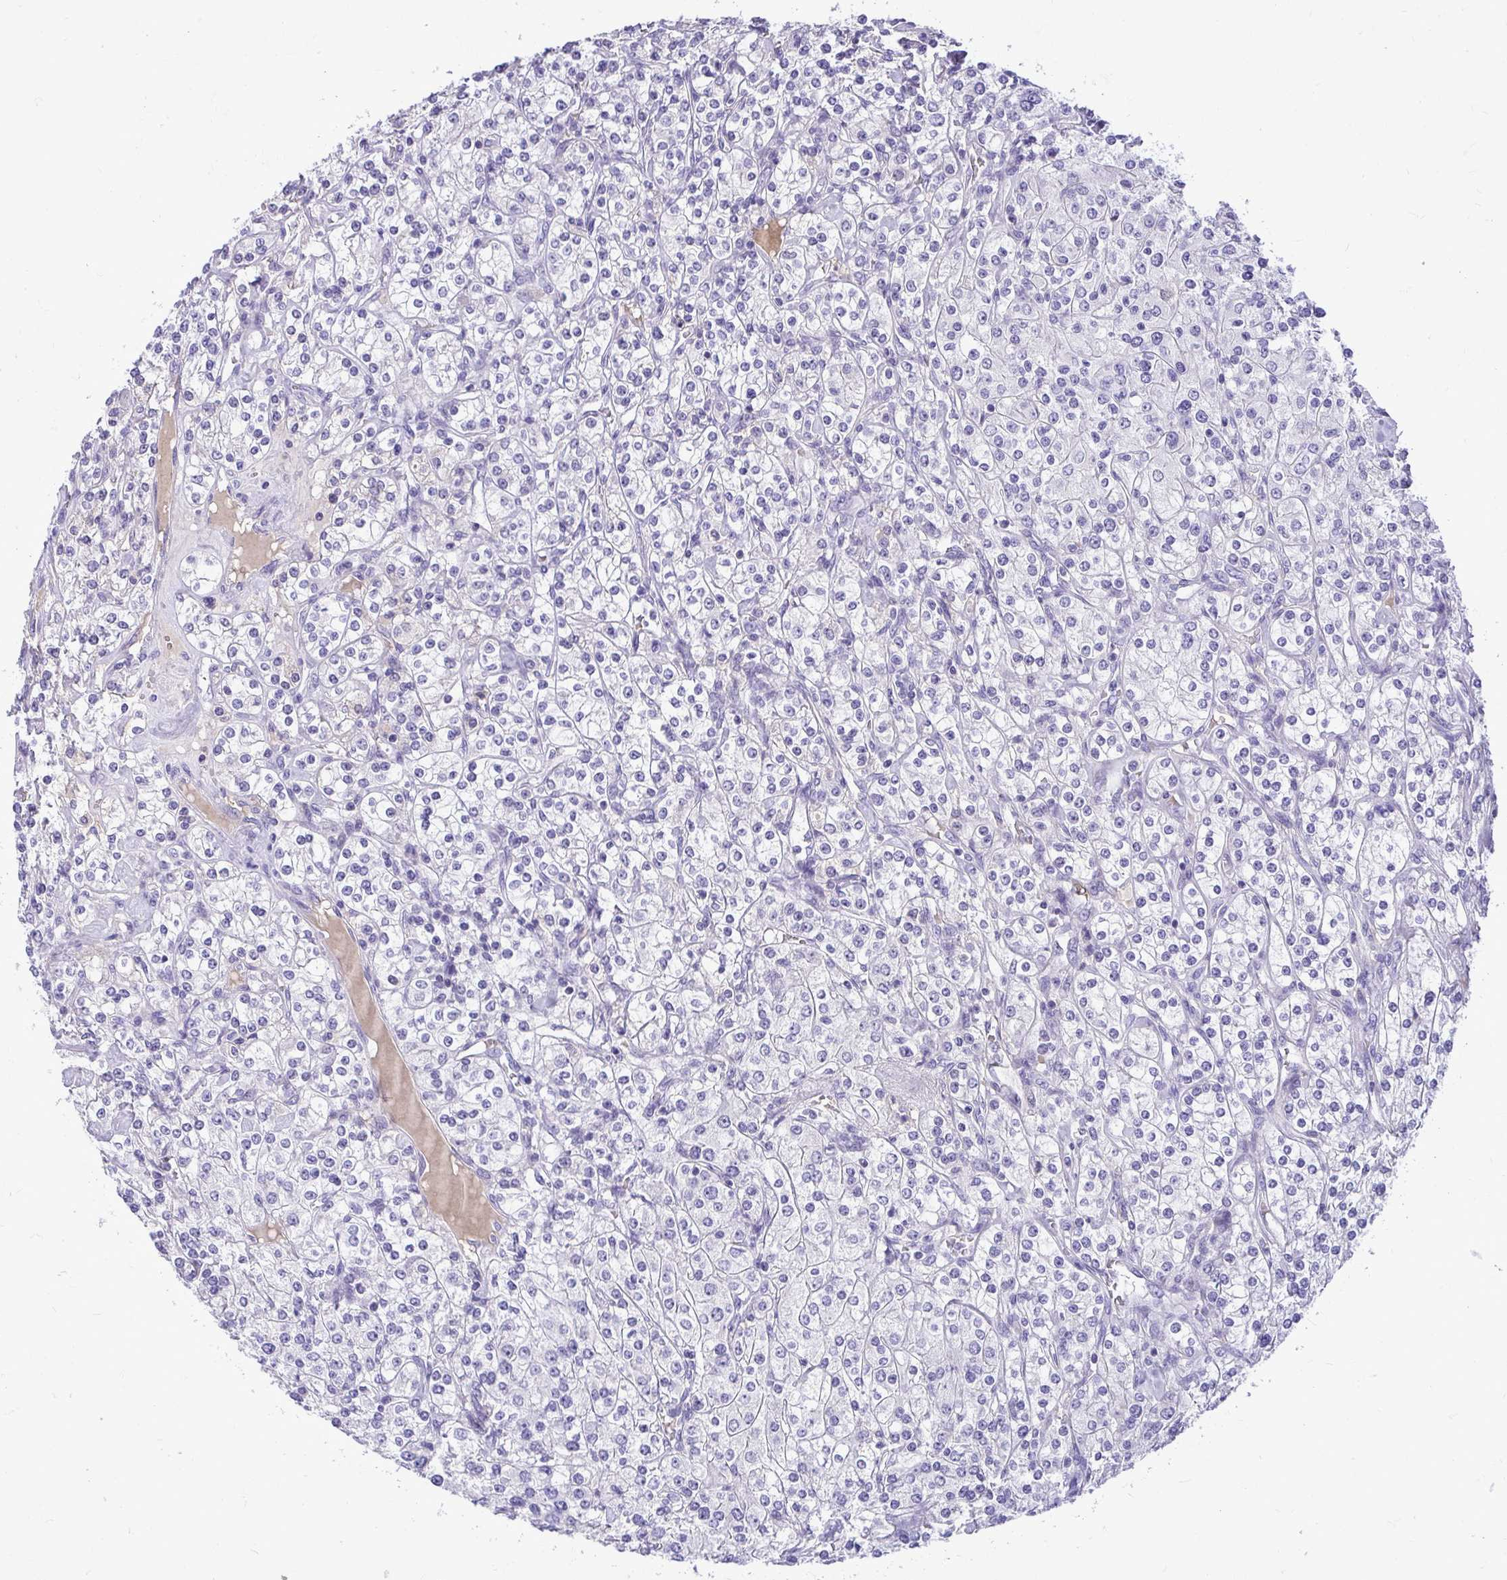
{"staining": {"intensity": "negative", "quantity": "none", "location": "none"}, "tissue": "renal cancer", "cell_type": "Tumor cells", "image_type": "cancer", "snomed": [{"axis": "morphology", "description": "Adenocarcinoma, NOS"}, {"axis": "topography", "description": "Kidney"}], "caption": "High power microscopy micrograph of an immunohistochemistry (IHC) micrograph of adenocarcinoma (renal), revealing no significant staining in tumor cells.", "gene": "CDC20", "patient": {"sex": "male", "age": 77}}